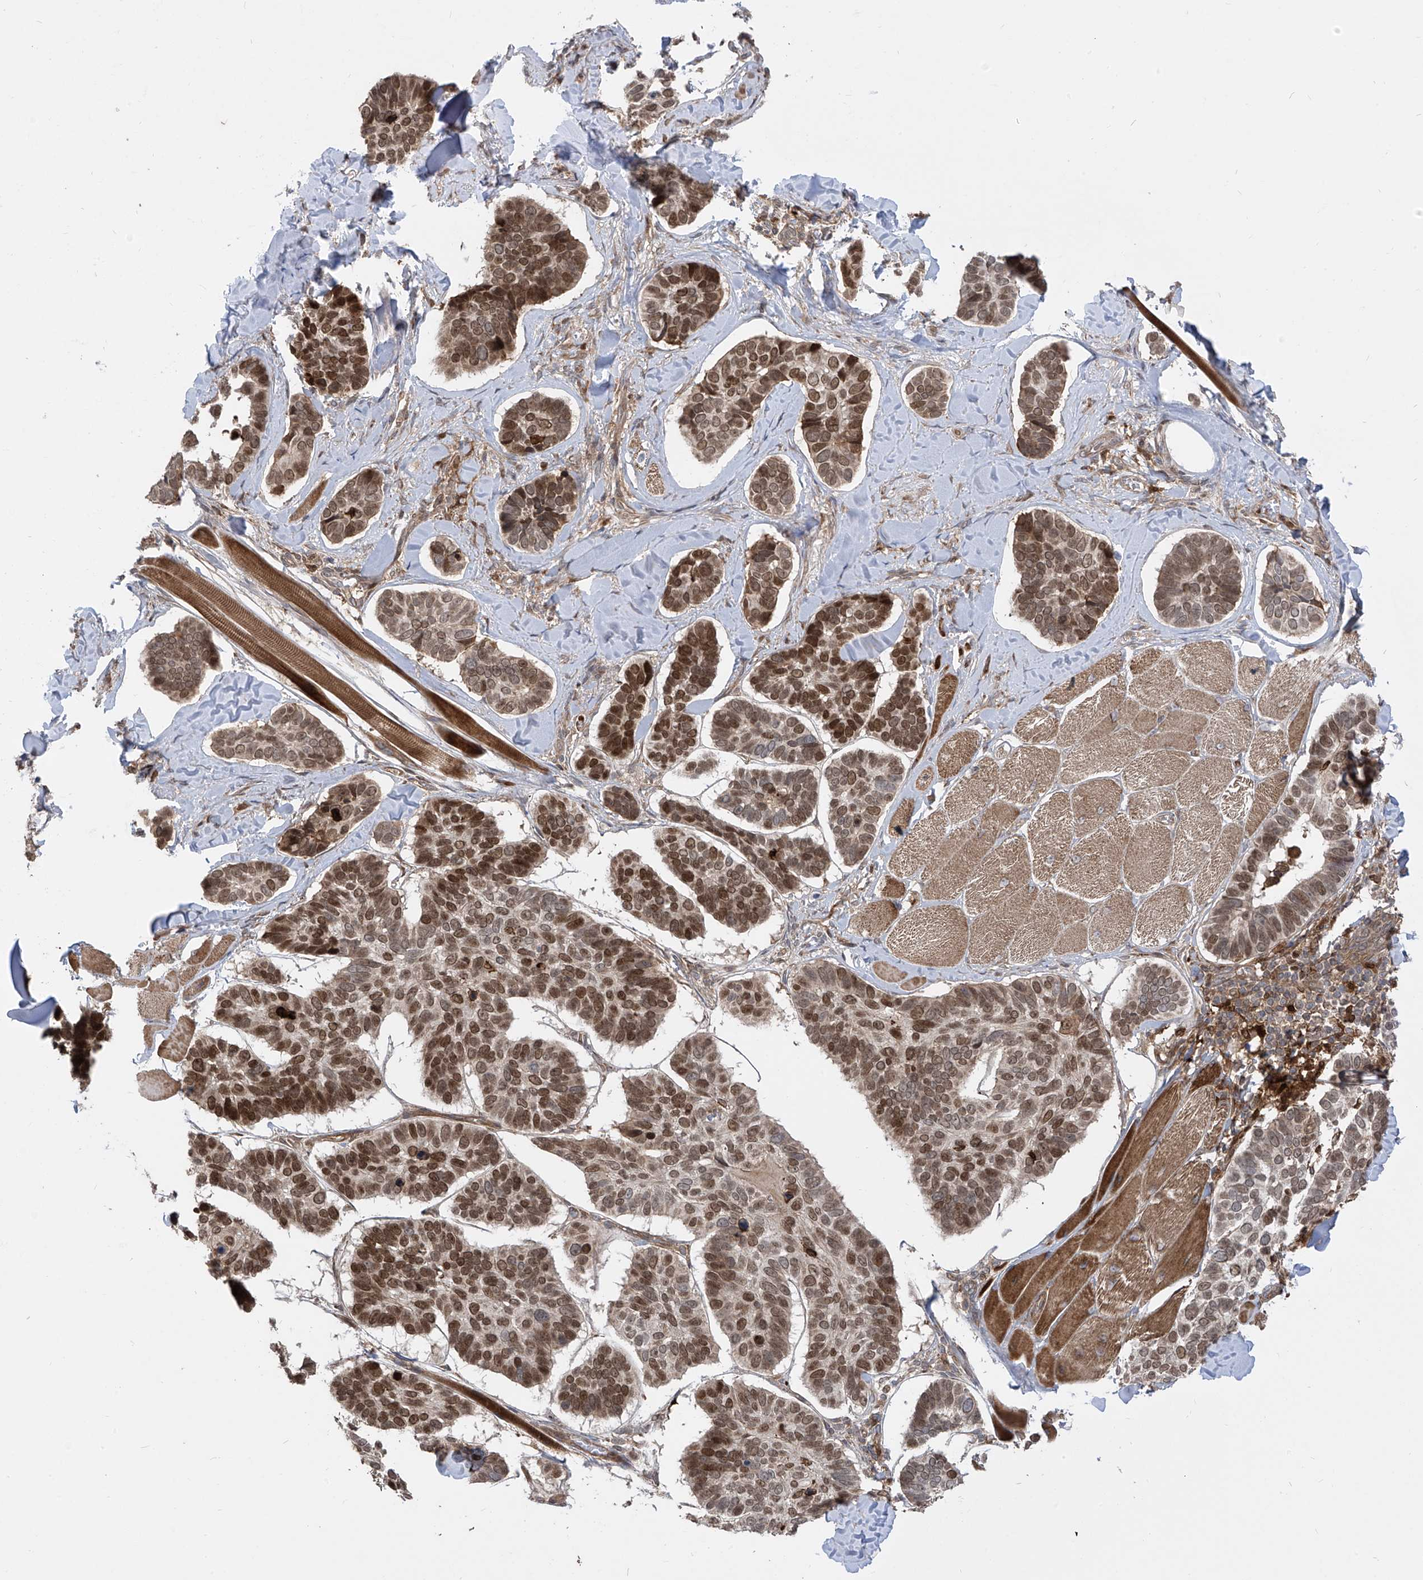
{"staining": {"intensity": "moderate", "quantity": ">75%", "location": "nuclear"}, "tissue": "skin cancer", "cell_type": "Tumor cells", "image_type": "cancer", "snomed": [{"axis": "morphology", "description": "Basal cell carcinoma"}, {"axis": "topography", "description": "Skin"}], "caption": "Skin cancer stained with IHC displays moderate nuclear staining in approximately >75% of tumor cells.", "gene": "ATAD2B", "patient": {"sex": "male", "age": 62}}